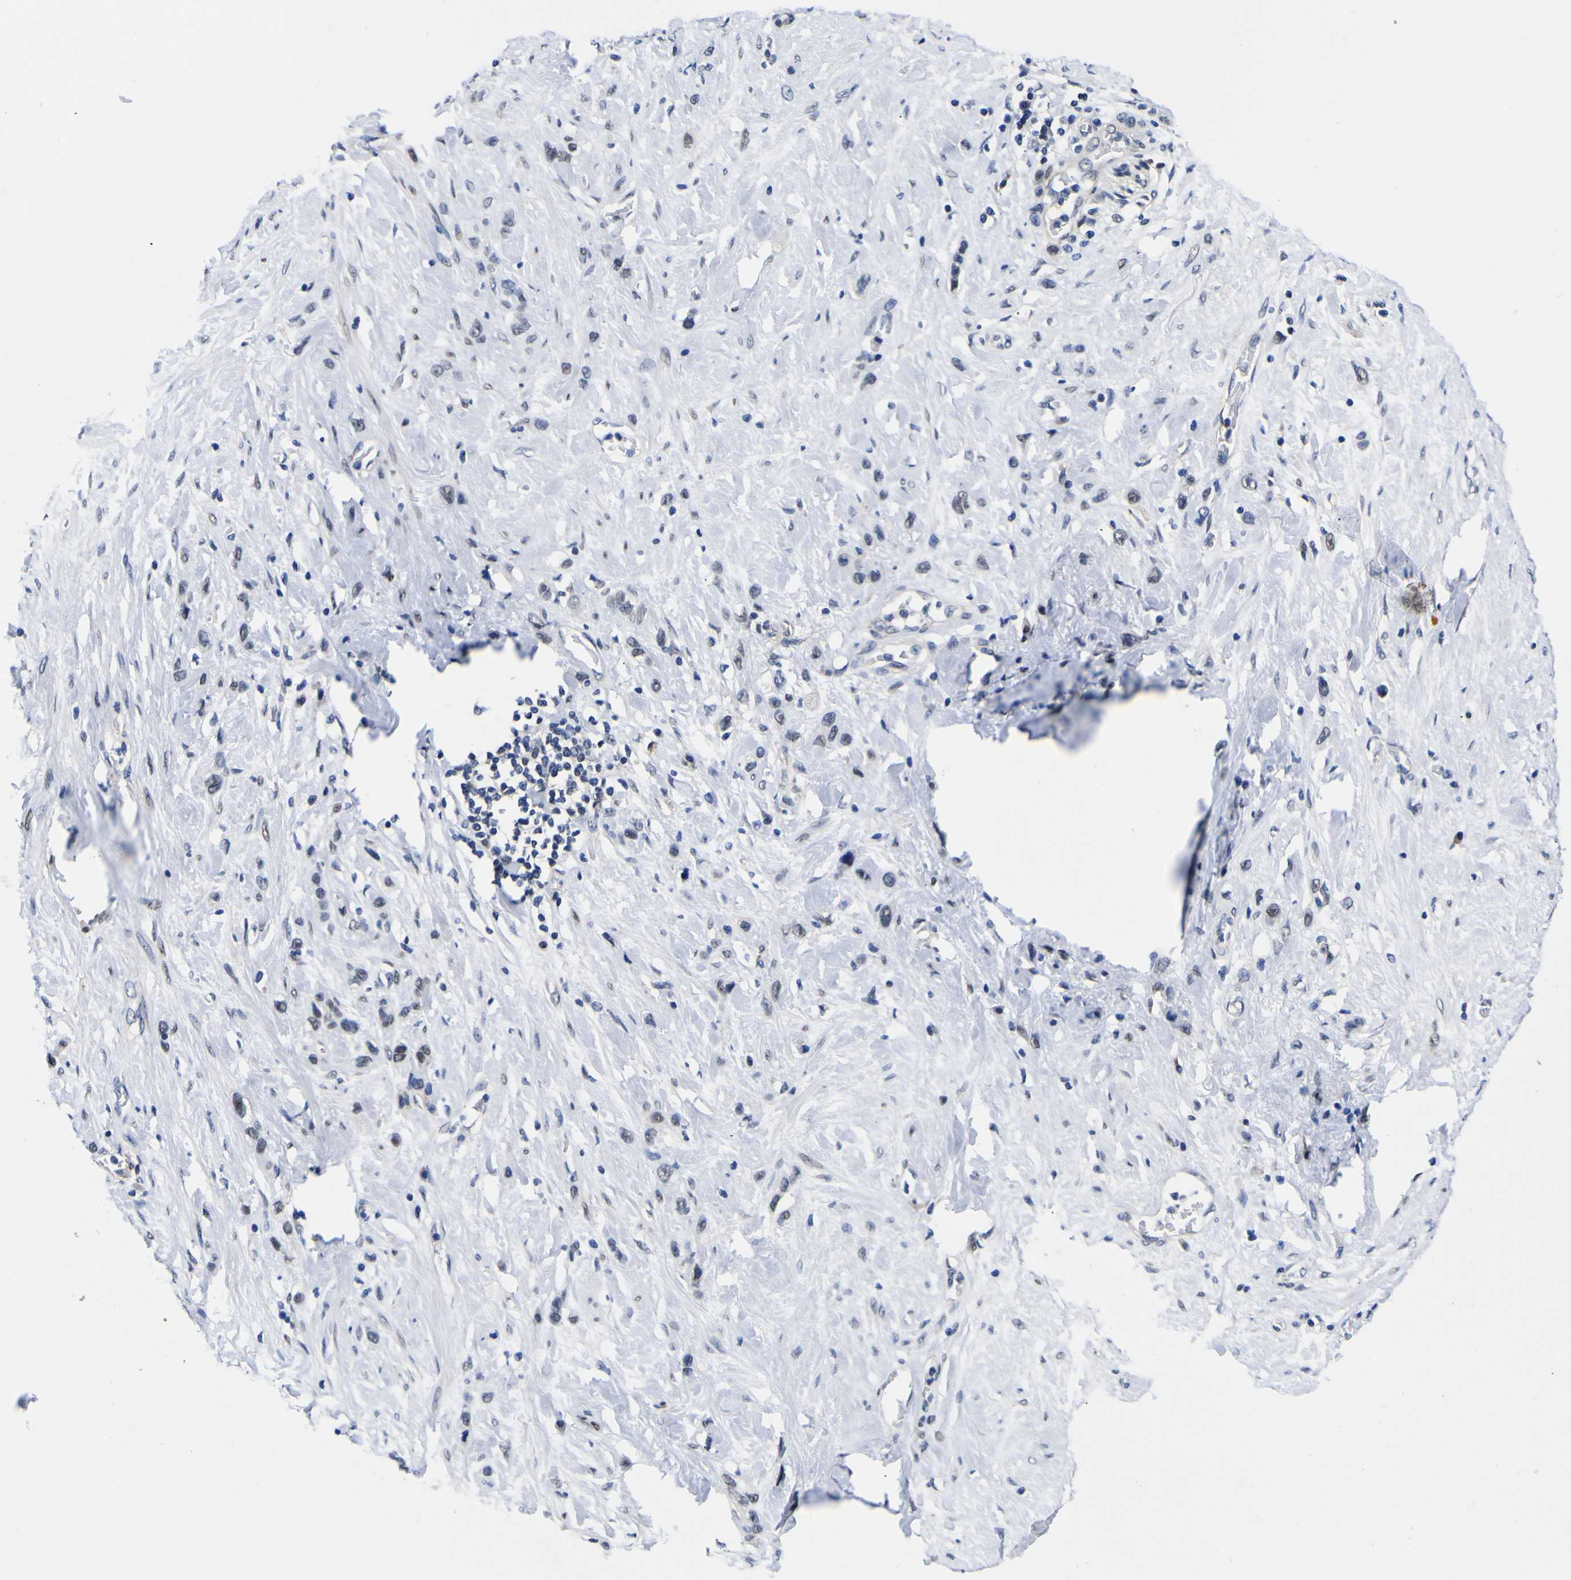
{"staining": {"intensity": "negative", "quantity": "none", "location": "none"}, "tissue": "stomach cancer", "cell_type": "Tumor cells", "image_type": "cancer", "snomed": [{"axis": "morphology", "description": "Adenocarcinoma, NOS"}, {"axis": "morphology", "description": "Adenocarcinoma, High grade"}, {"axis": "topography", "description": "Stomach, upper"}, {"axis": "topography", "description": "Stomach, lower"}], "caption": "Histopathology image shows no significant protein expression in tumor cells of stomach adenocarcinoma (high-grade). The staining is performed using DAB (3,3'-diaminobenzidine) brown chromogen with nuclei counter-stained in using hematoxylin.", "gene": "FAM110B", "patient": {"sex": "female", "age": 65}}